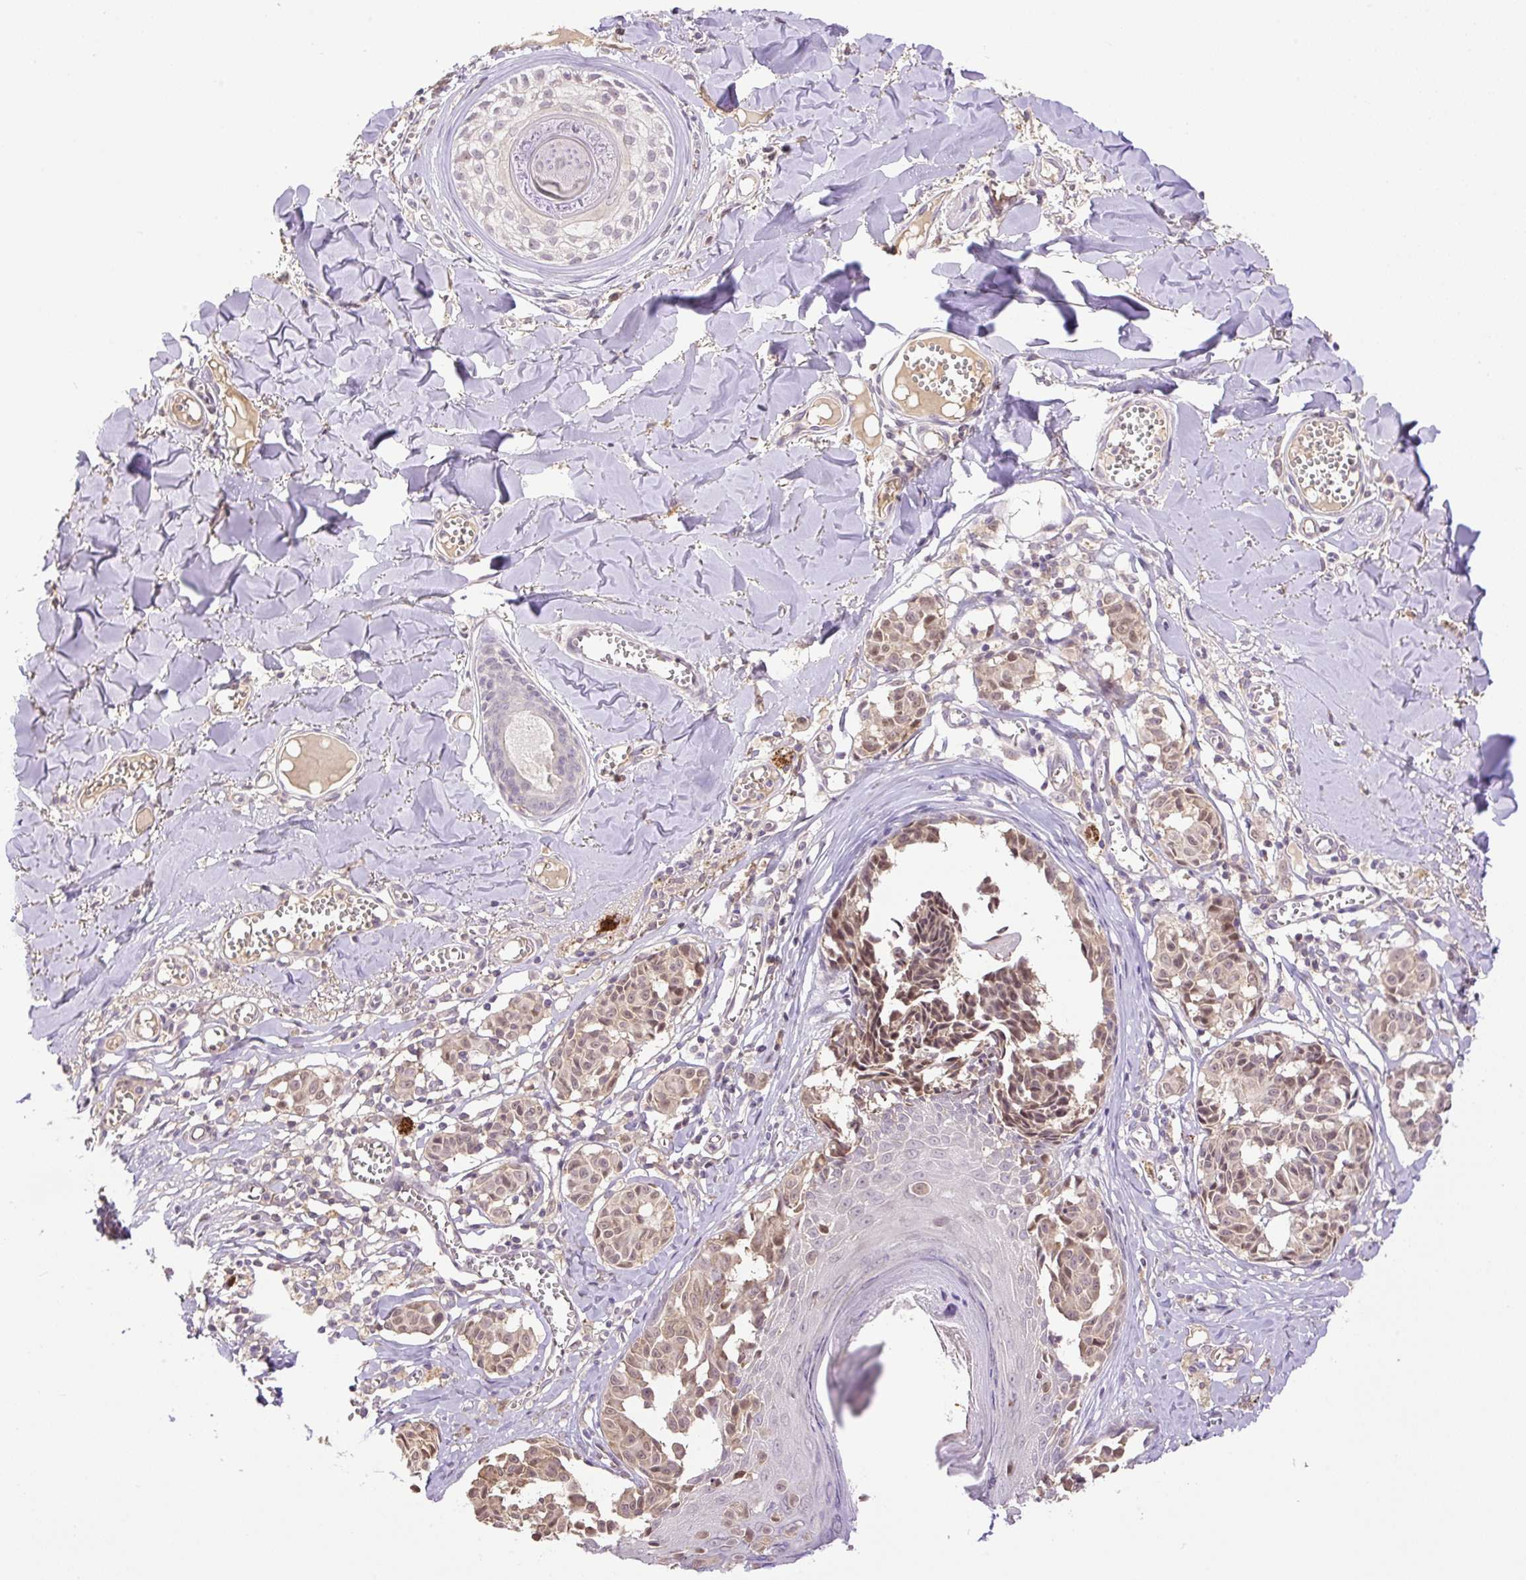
{"staining": {"intensity": "weak", "quantity": ">75%", "location": "cytoplasmic/membranous"}, "tissue": "melanoma", "cell_type": "Tumor cells", "image_type": "cancer", "snomed": [{"axis": "morphology", "description": "Malignant melanoma, NOS"}, {"axis": "topography", "description": "Skin"}], "caption": "Immunohistochemistry (IHC) of human melanoma shows low levels of weak cytoplasmic/membranous staining in approximately >75% of tumor cells.", "gene": "HABP4", "patient": {"sex": "female", "age": 43}}